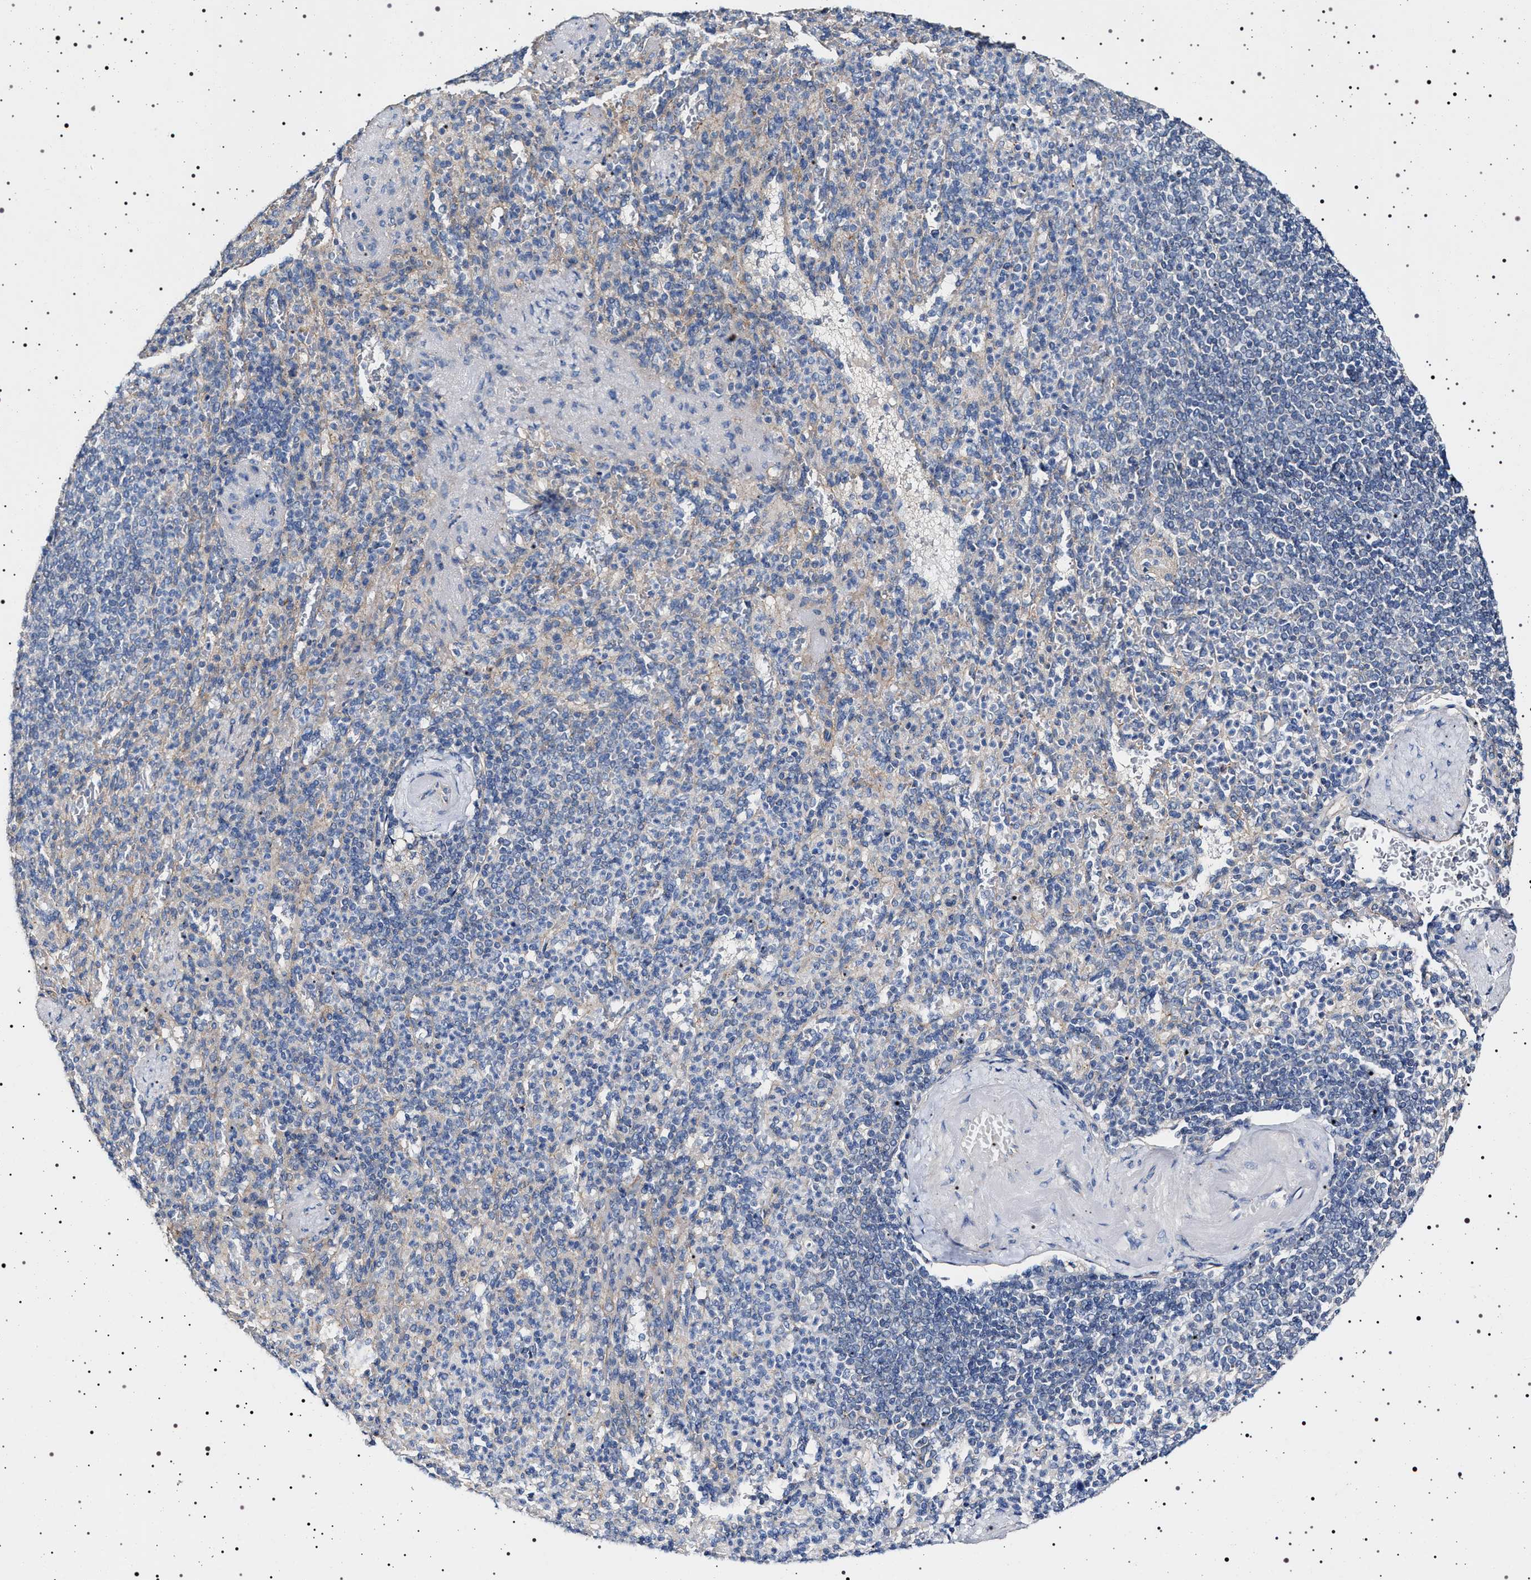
{"staining": {"intensity": "negative", "quantity": "none", "location": "none"}, "tissue": "spleen", "cell_type": "Cells in red pulp", "image_type": "normal", "snomed": [{"axis": "morphology", "description": "Normal tissue, NOS"}, {"axis": "topography", "description": "Spleen"}], "caption": "Spleen was stained to show a protein in brown. There is no significant positivity in cells in red pulp. The staining was performed using DAB to visualize the protein expression in brown, while the nuclei were stained in blue with hematoxylin (Magnification: 20x).", "gene": "NAALADL2", "patient": {"sex": "female", "age": 74}}